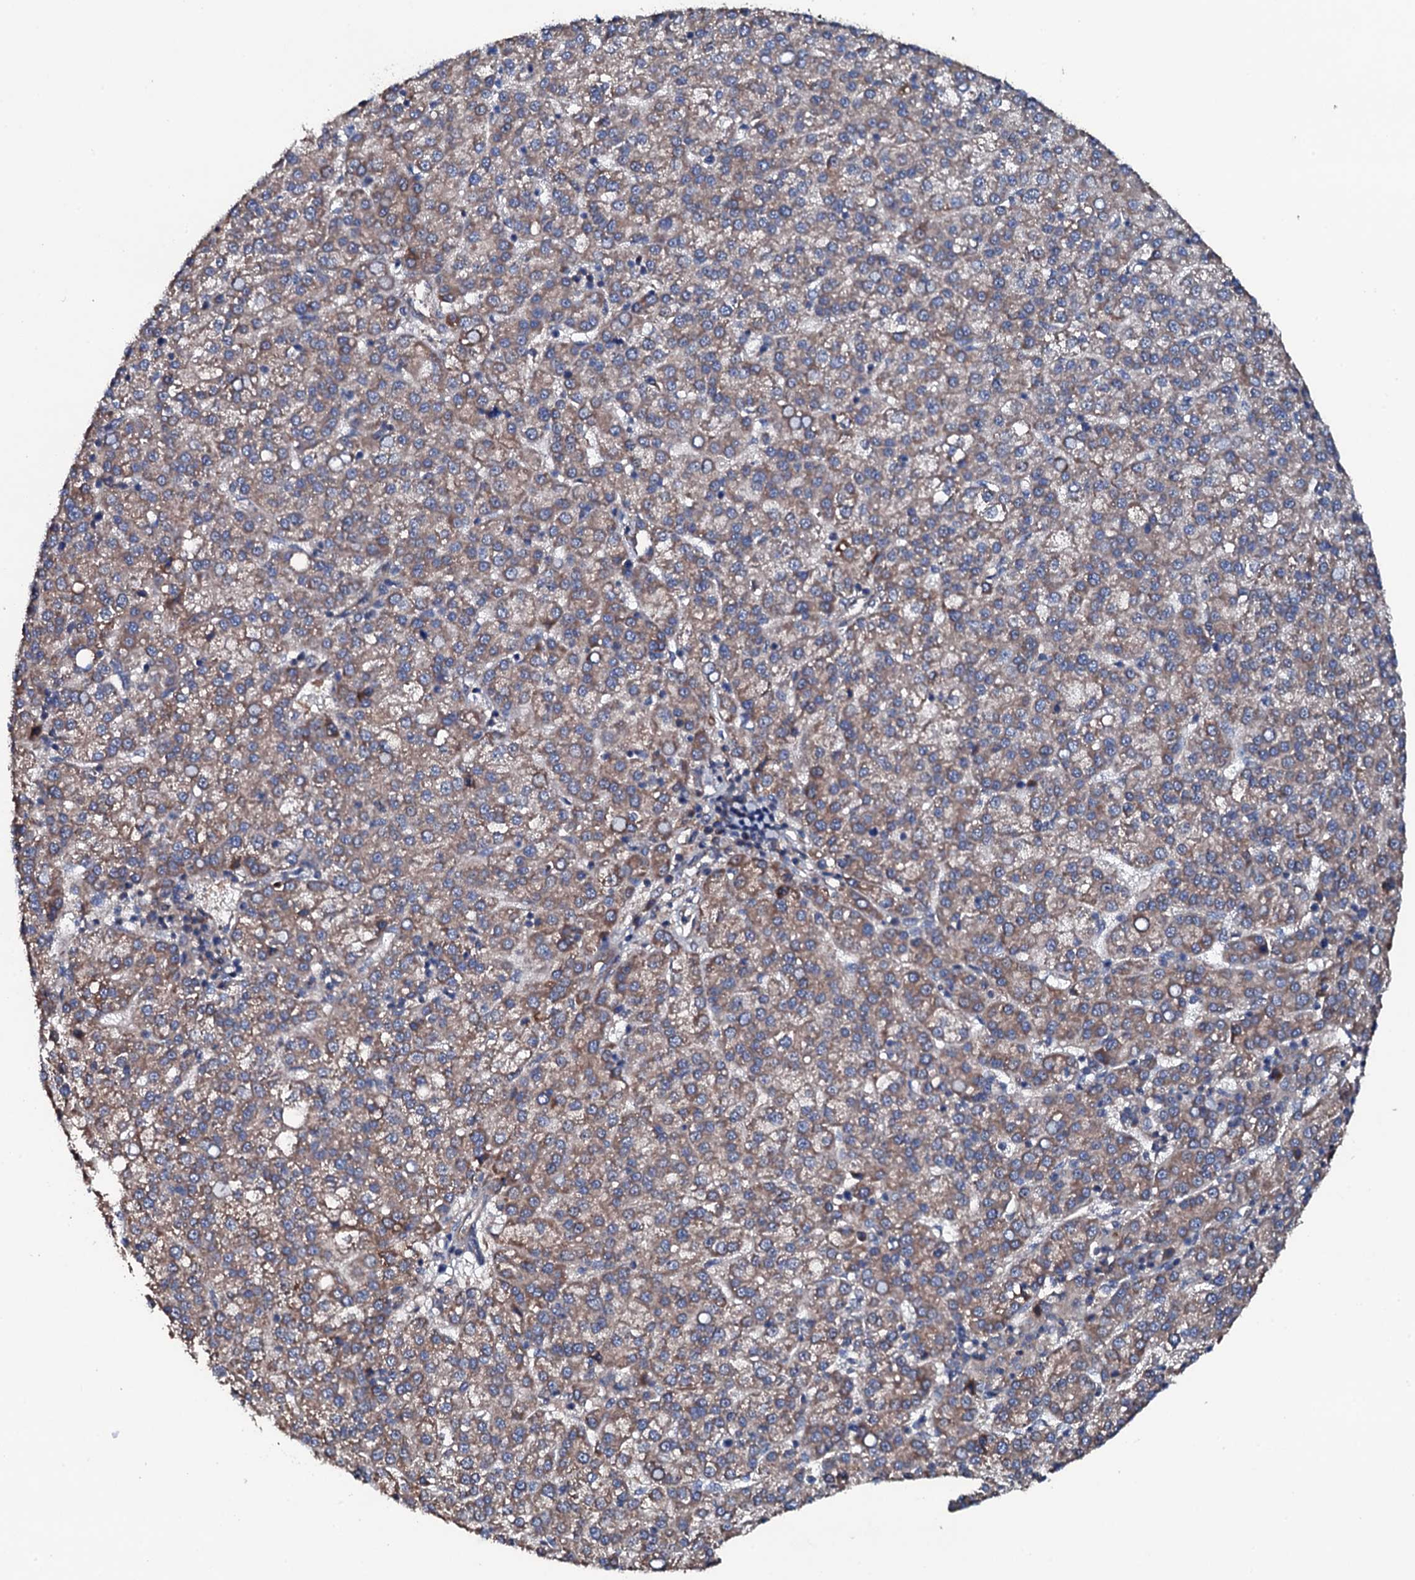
{"staining": {"intensity": "moderate", "quantity": ">75%", "location": "cytoplasmic/membranous"}, "tissue": "liver cancer", "cell_type": "Tumor cells", "image_type": "cancer", "snomed": [{"axis": "morphology", "description": "Carcinoma, Hepatocellular, NOS"}, {"axis": "topography", "description": "Liver"}], "caption": "Tumor cells display medium levels of moderate cytoplasmic/membranous positivity in about >75% of cells in liver cancer. The staining is performed using DAB (3,3'-diaminobenzidine) brown chromogen to label protein expression. The nuclei are counter-stained blue using hematoxylin.", "gene": "NEK1", "patient": {"sex": "female", "age": 58}}